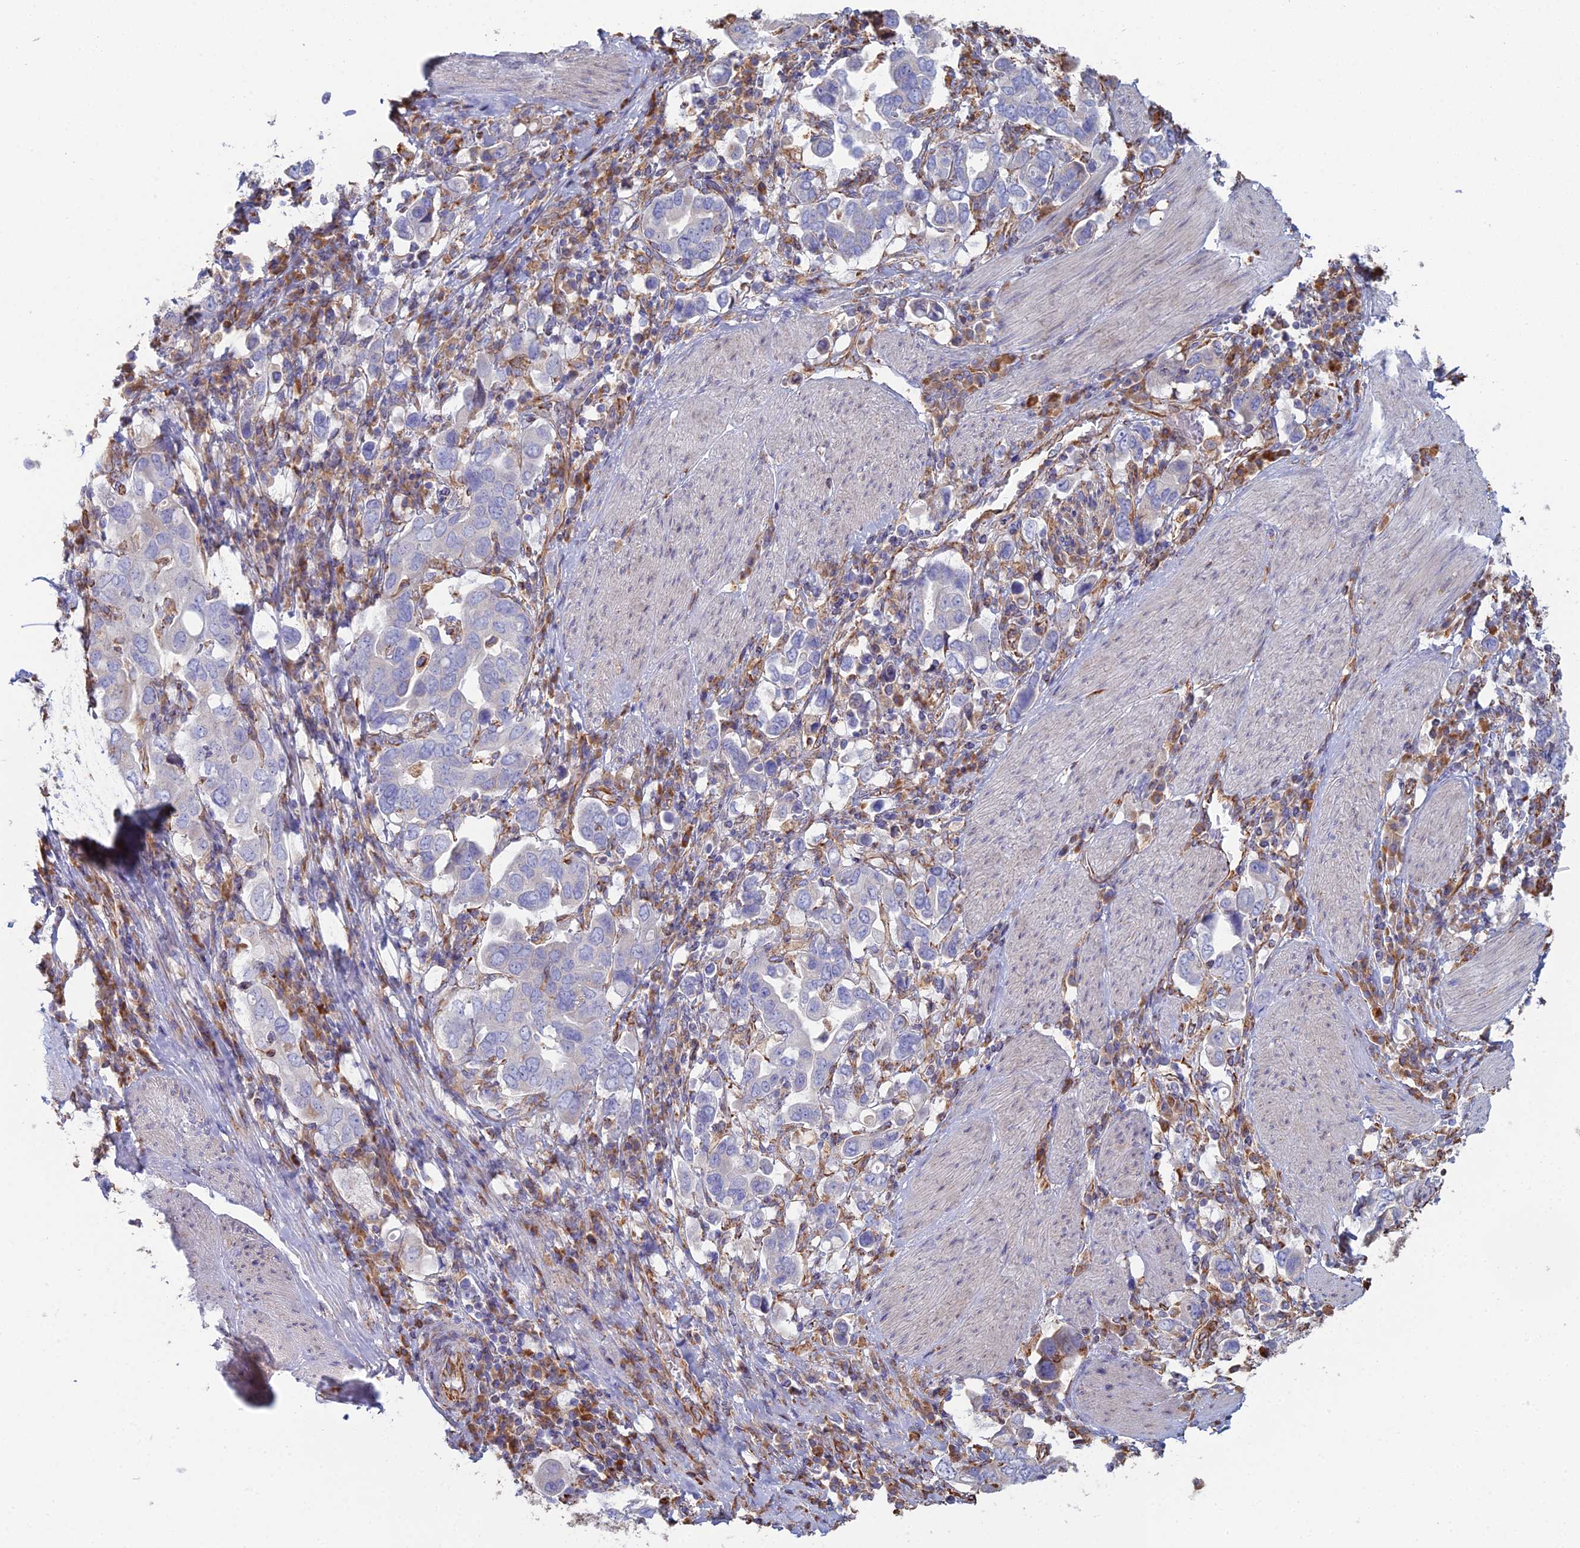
{"staining": {"intensity": "negative", "quantity": "none", "location": "none"}, "tissue": "stomach cancer", "cell_type": "Tumor cells", "image_type": "cancer", "snomed": [{"axis": "morphology", "description": "Adenocarcinoma, NOS"}, {"axis": "topography", "description": "Stomach, upper"}], "caption": "Tumor cells show no significant staining in adenocarcinoma (stomach).", "gene": "CLVS2", "patient": {"sex": "male", "age": 62}}